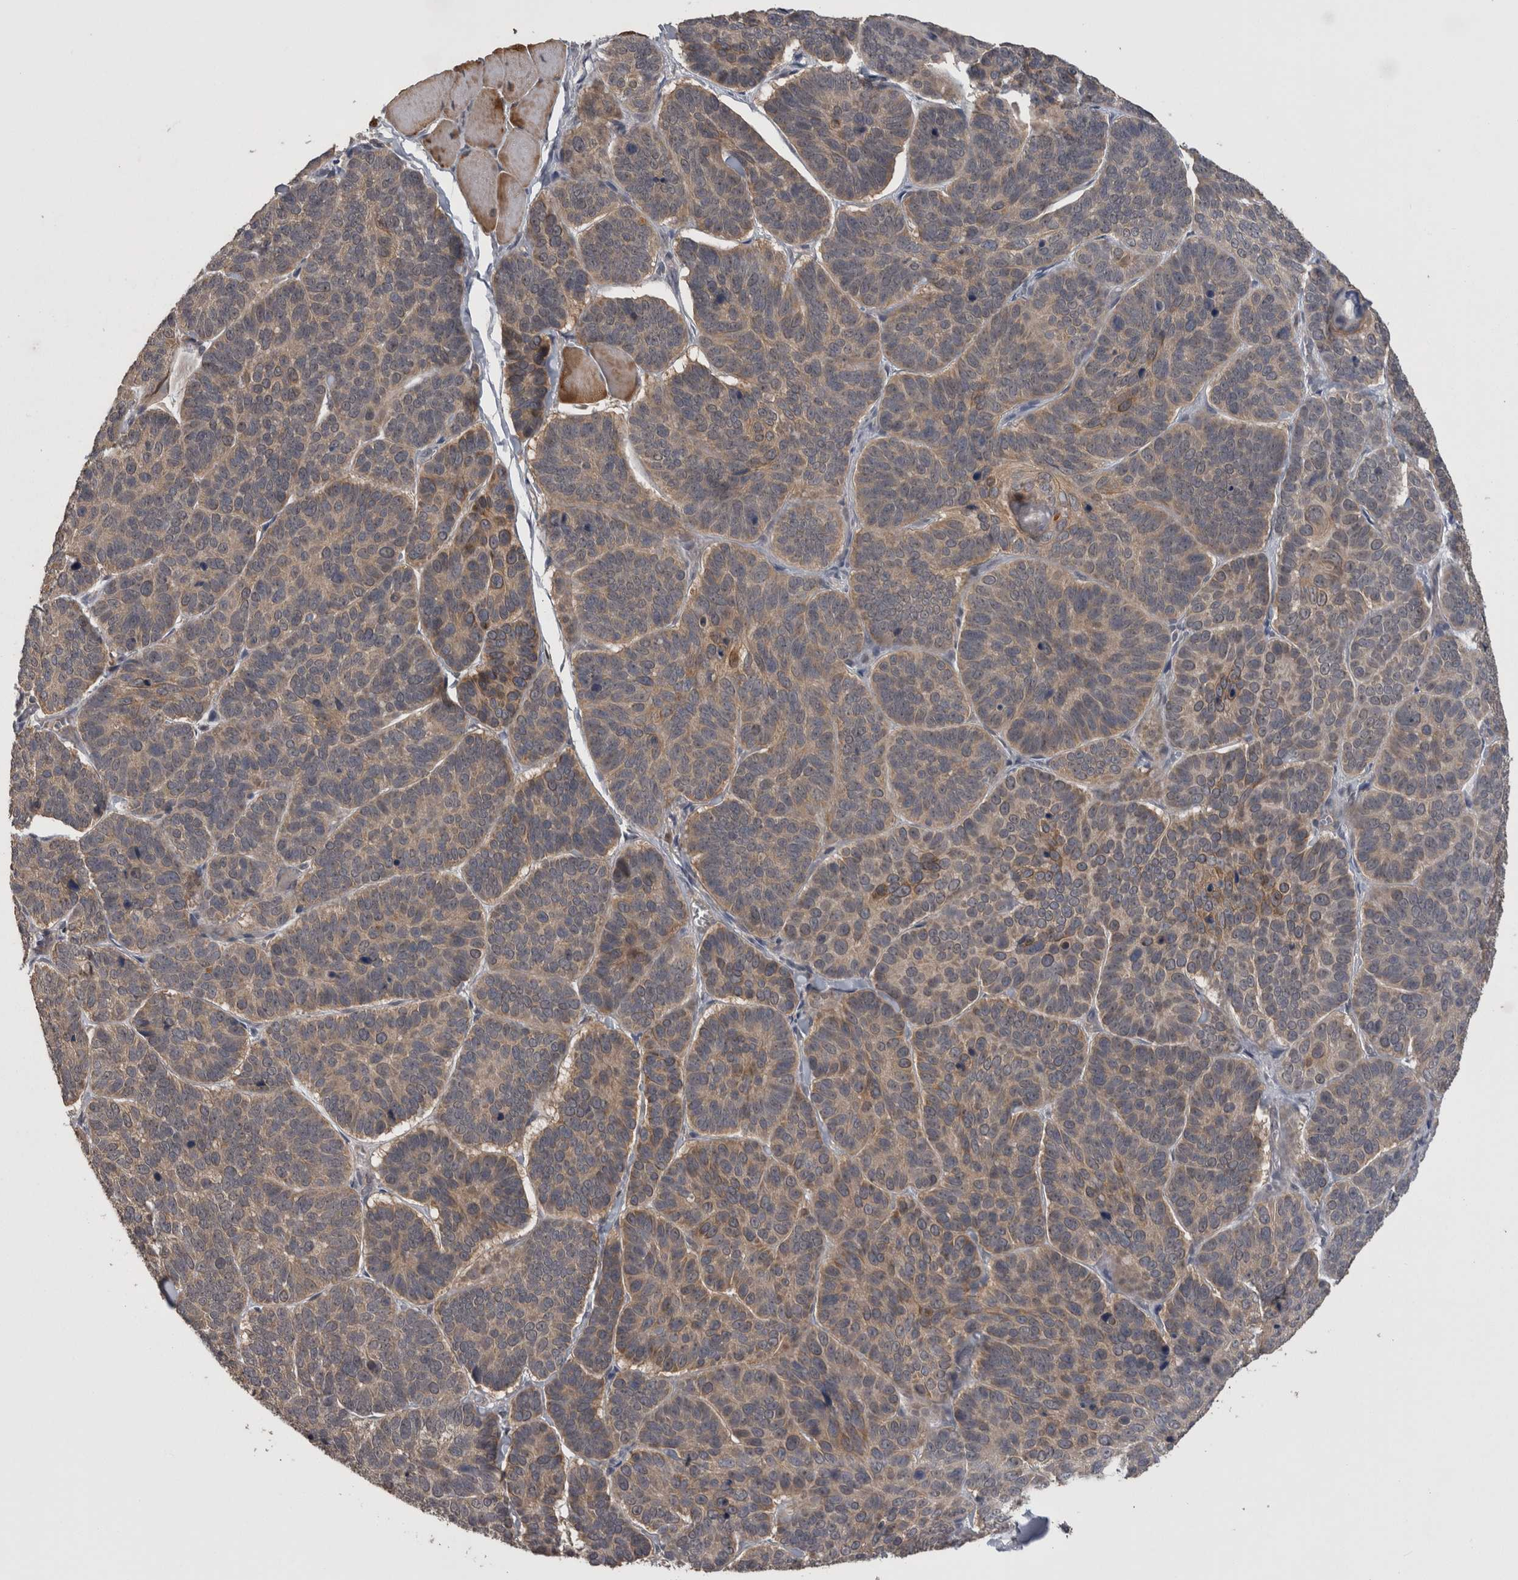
{"staining": {"intensity": "moderate", "quantity": ">75%", "location": "cytoplasmic/membranous"}, "tissue": "skin cancer", "cell_type": "Tumor cells", "image_type": "cancer", "snomed": [{"axis": "morphology", "description": "Basal cell carcinoma"}, {"axis": "topography", "description": "Skin"}], "caption": "Approximately >75% of tumor cells in skin basal cell carcinoma reveal moderate cytoplasmic/membranous protein expression as visualized by brown immunohistochemical staining.", "gene": "ZNF114", "patient": {"sex": "male", "age": 62}}